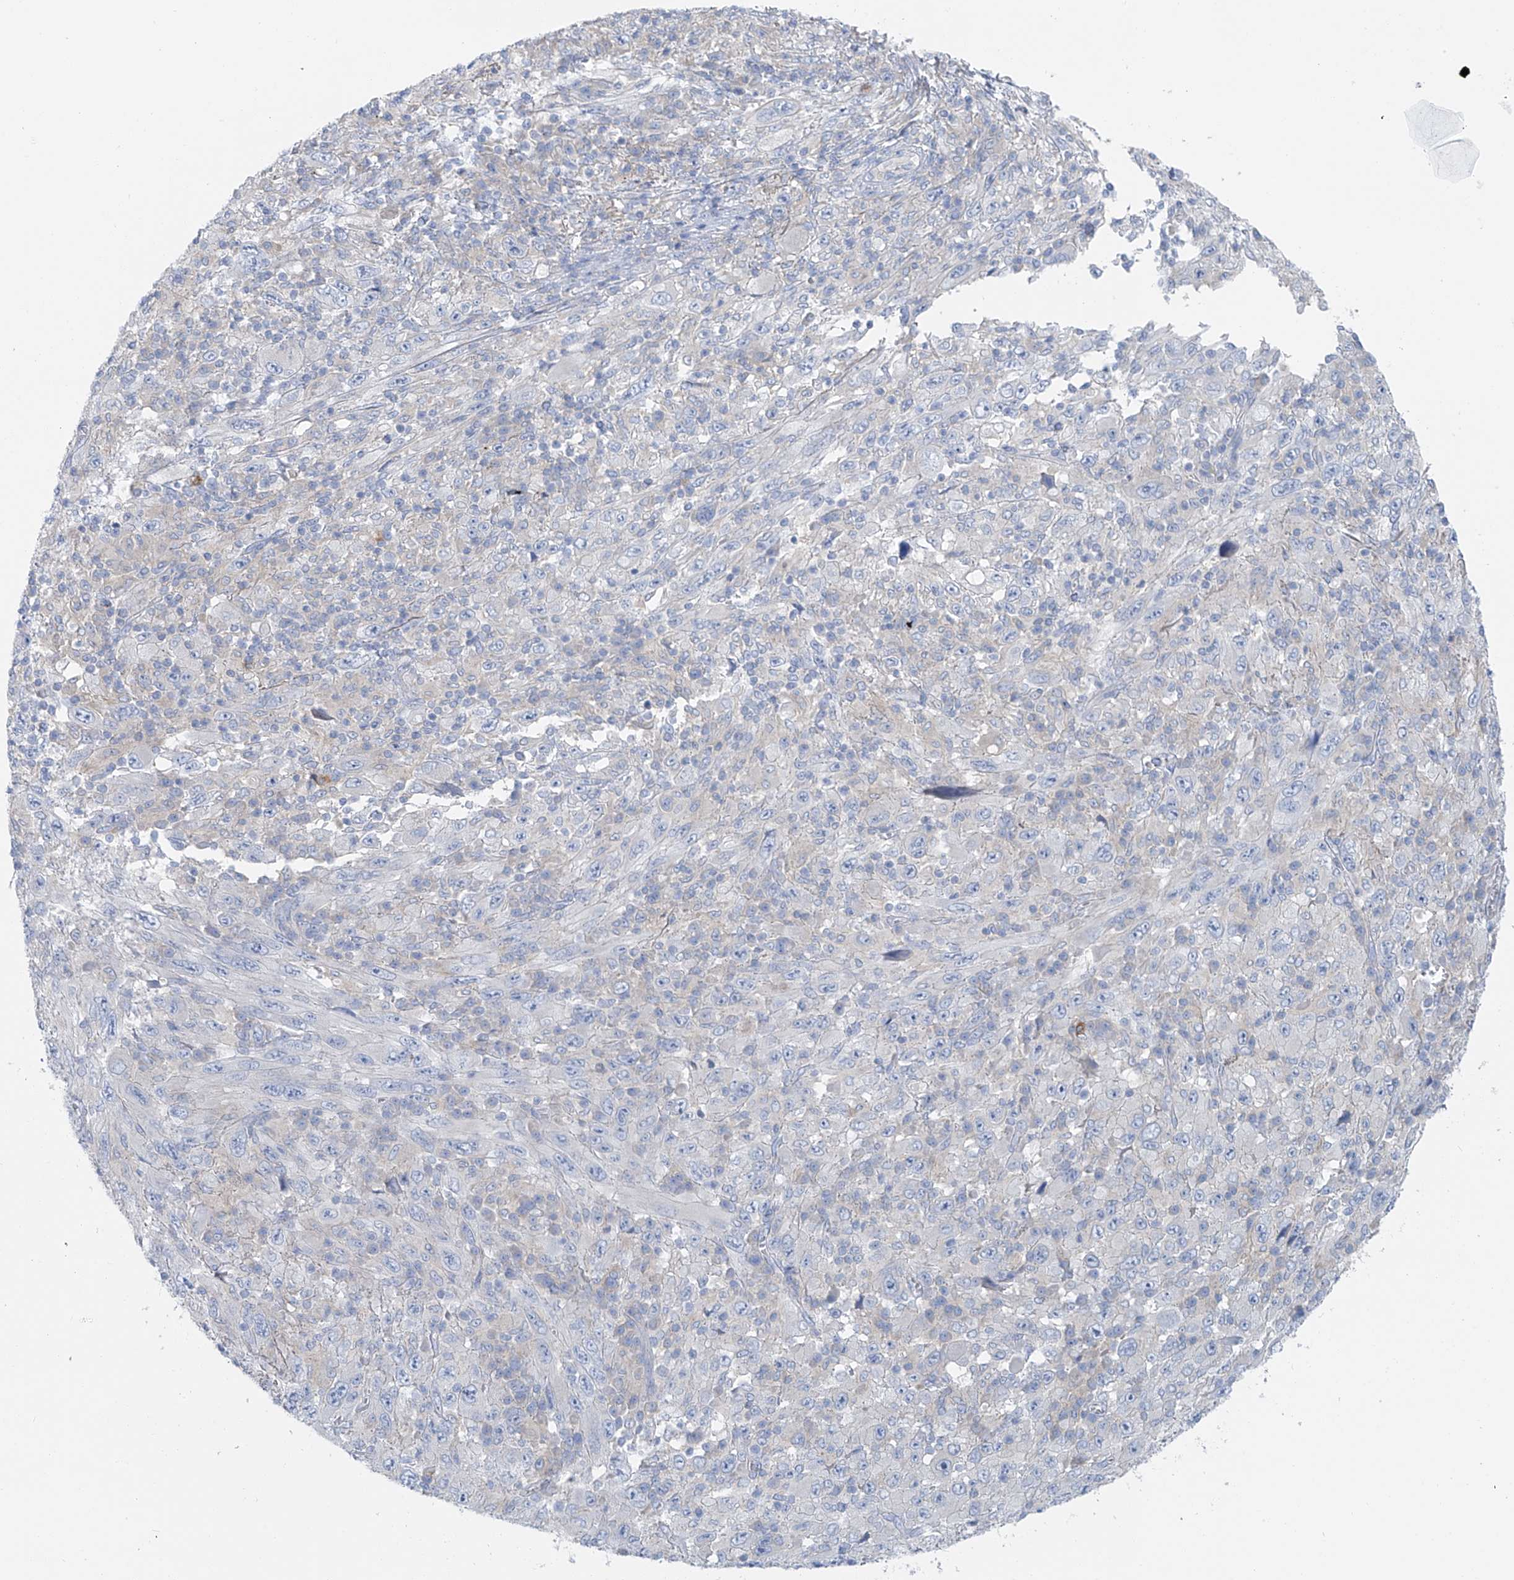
{"staining": {"intensity": "negative", "quantity": "none", "location": "none"}, "tissue": "melanoma", "cell_type": "Tumor cells", "image_type": "cancer", "snomed": [{"axis": "morphology", "description": "Malignant melanoma, Metastatic site"}, {"axis": "topography", "description": "Skin"}], "caption": "There is no significant expression in tumor cells of malignant melanoma (metastatic site). (DAB immunohistochemistry (IHC) visualized using brightfield microscopy, high magnification).", "gene": "POMGNT2", "patient": {"sex": "female", "age": 56}}